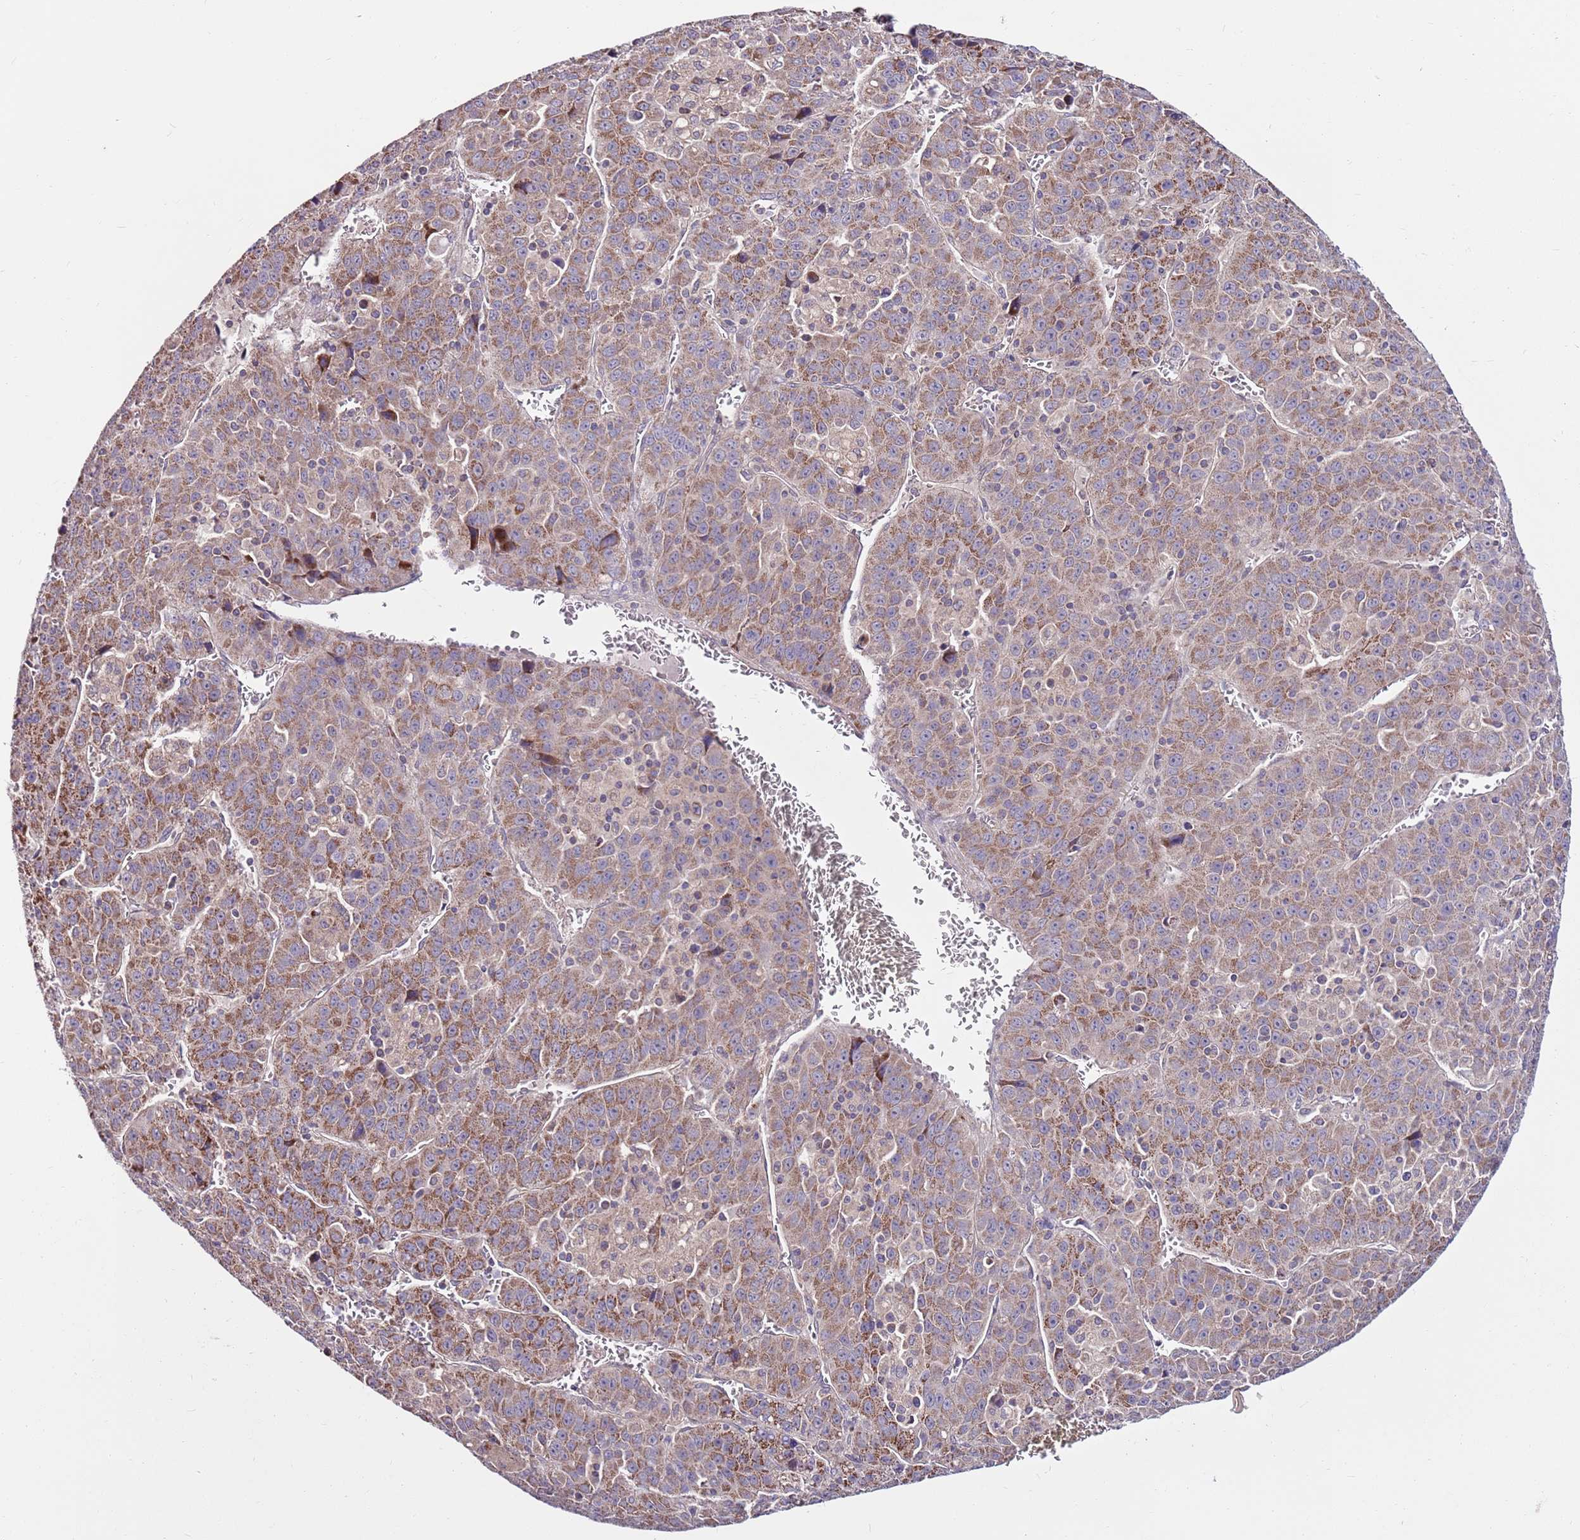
{"staining": {"intensity": "moderate", "quantity": "25%-75%", "location": "cytoplasmic/membranous"}, "tissue": "liver cancer", "cell_type": "Tumor cells", "image_type": "cancer", "snomed": [{"axis": "morphology", "description": "Carcinoma, Hepatocellular, NOS"}, {"axis": "topography", "description": "Liver"}], "caption": "About 25%-75% of tumor cells in human liver cancer (hepatocellular carcinoma) reveal moderate cytoplasmic/membranous protein staining as visualized by brown immunohistochemical staining.", "gene": "SMG1", "patient": {"sex": "female", "age": 53}}